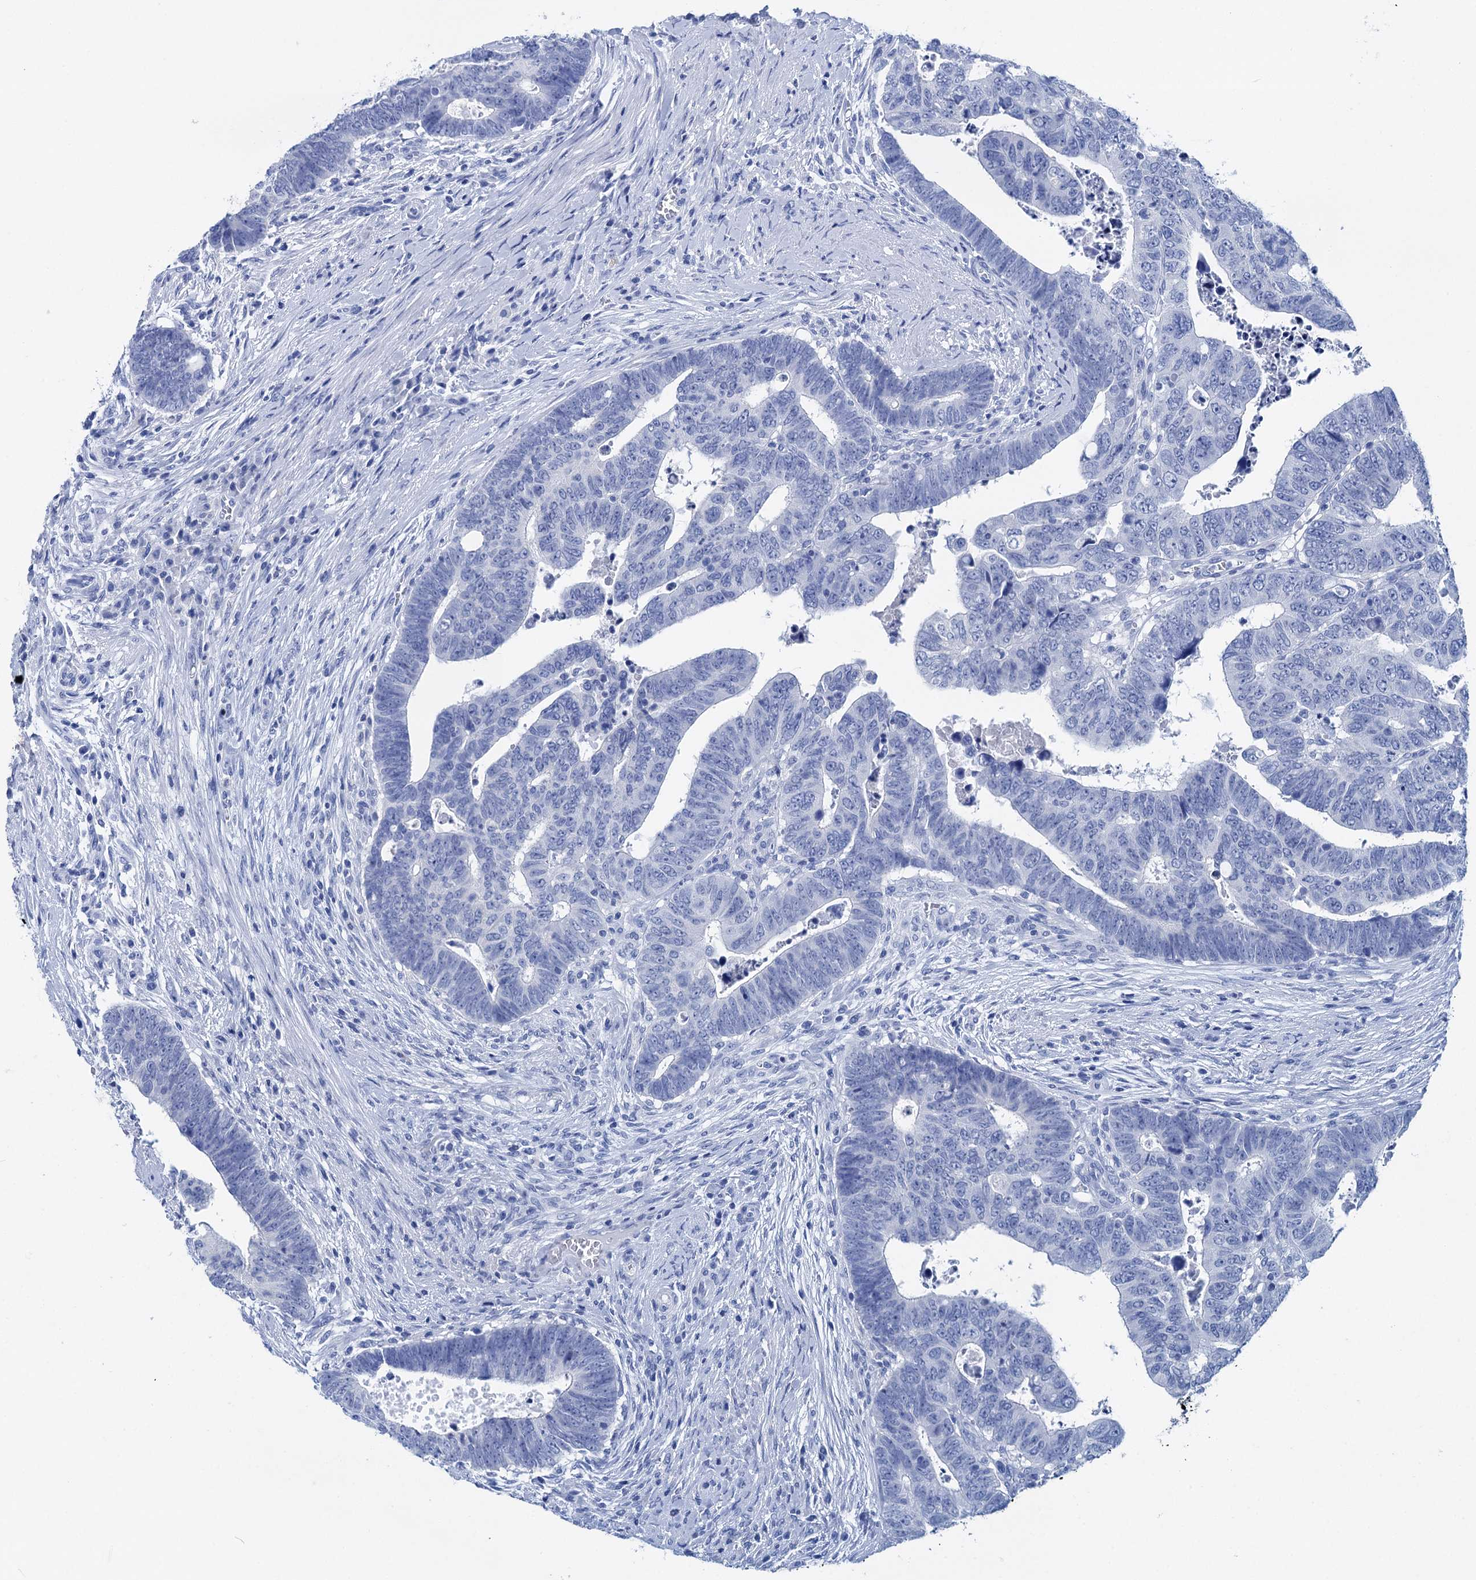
{"staining": {"intensity": "negative", "quantity": "none", "location": "none"}, "tissue": "colorectal cancer", "cell_type": "Tumor cells", "image_type": "cancer", "snomed": [{"axis": "morphology", "description": "Normal tissue, NOS"}, {"axis": "morphology", "description": "Adenocarcinoma, NOS"}, {"axis": "topography", "description": "Rectum"}], "caption": "The image reveals no staining of tumor cells in colorectal cancer (adenocarcinoma). The staining was performed using DAB (3,3'-diaminobenzidine) to visualize the protein expression in brown, while the nuclei were stained in blue with hematoxylin (Magnification: 20x).", "gene": "BRINP1", "patient": {"sex": "female", "age": 65}}